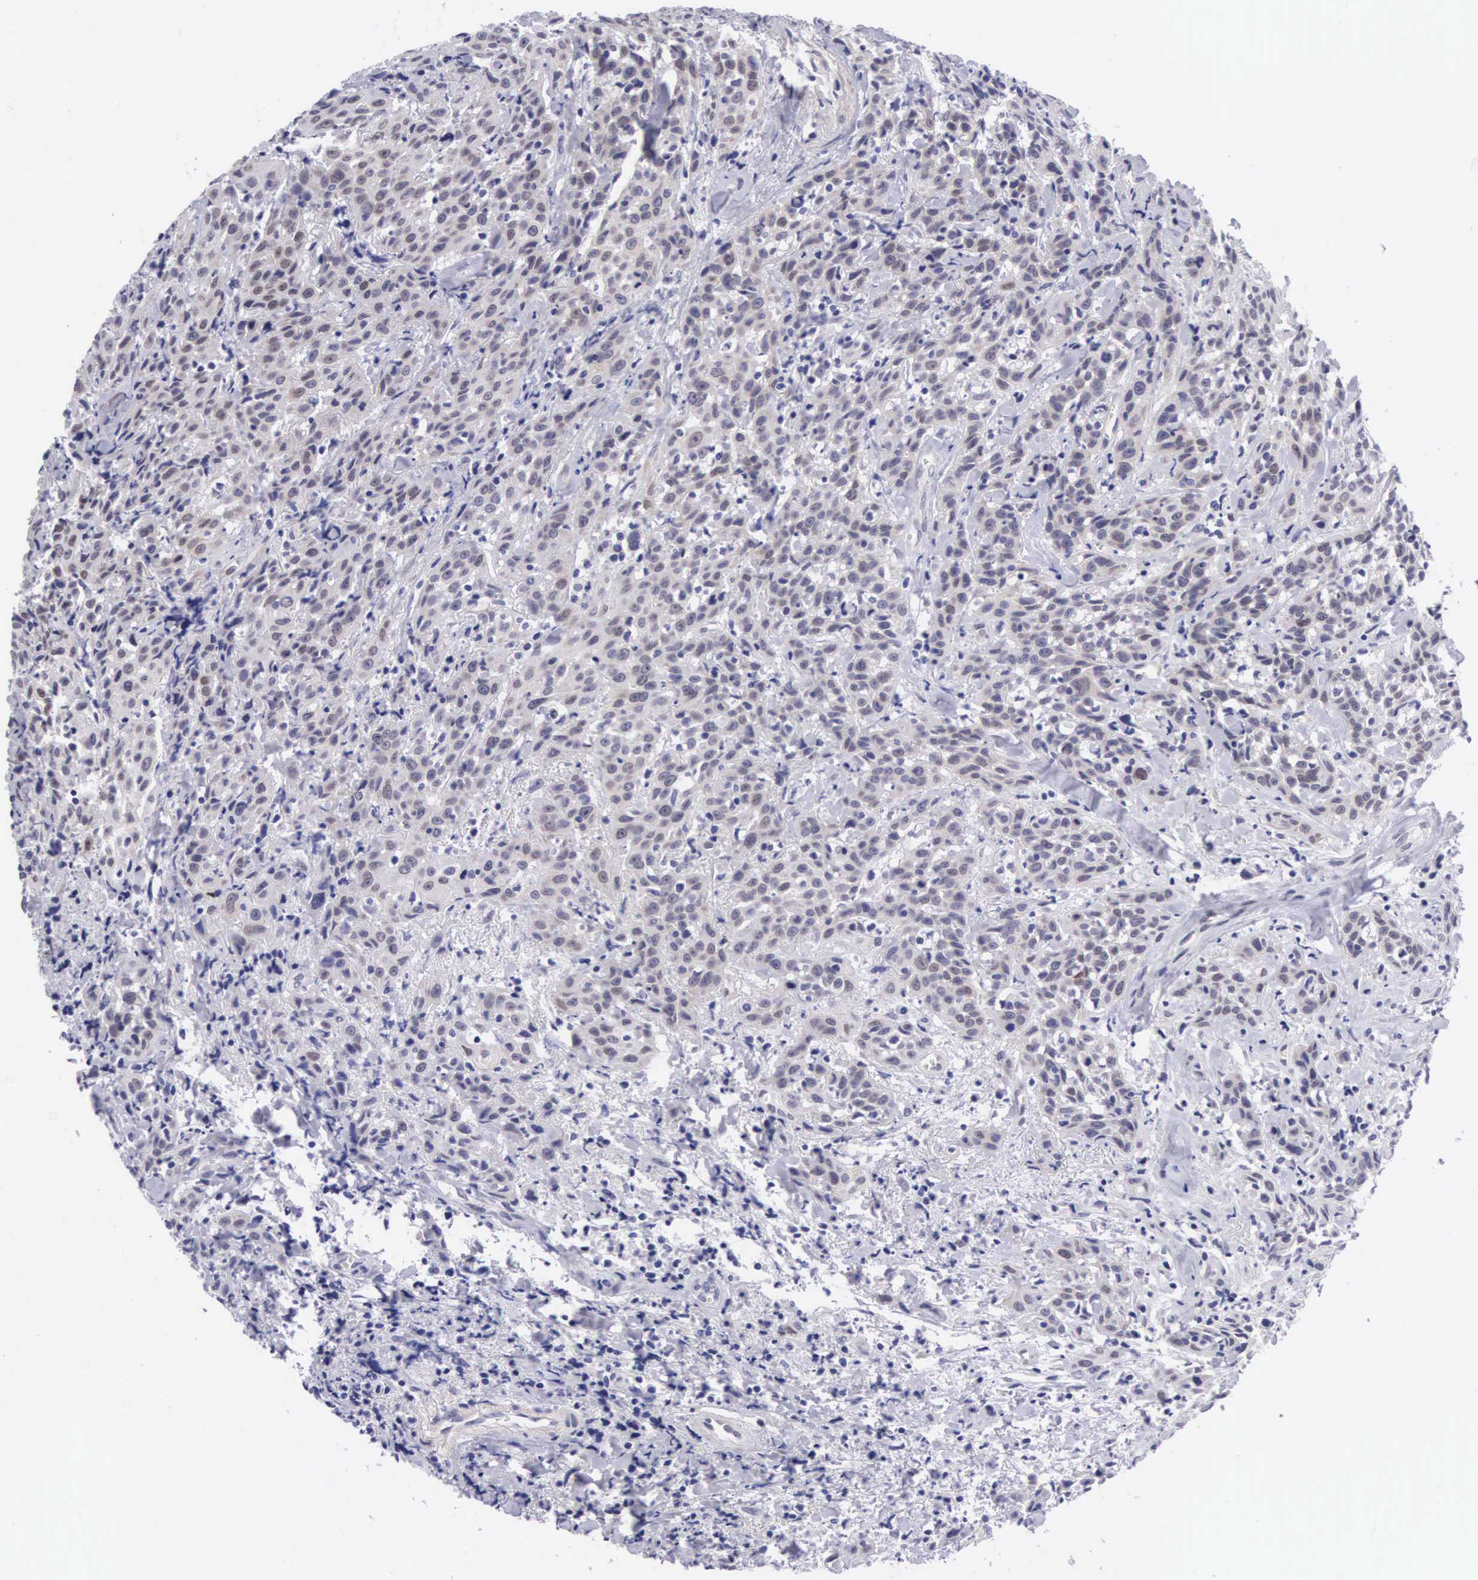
{"staining": {"intensity": "weak", "quantity": "25%-75%", "location": "cytoplasmic/membranous"}, "tissue": "head and neck cancer", "cell_type": "Tumor cells", "image_type": "cancer", "snomed": [{"axis": "morphology", "description": "Squamous cell carcinoma, NOS"}, {"axis": "topography", "description": "Oral tissue"}, {"axis": "topography", "description": "Head-Neck"}], "caption": "Immunohistochemical staining of human squamous cell carcinoma (head and neck) demonstrates low levels of weak cytoplasmic/membranous protein staining in approximately 25%-75% of tumor cells.", "gene": "SOX11", "patient": {"sex": "female", "age": 82}}